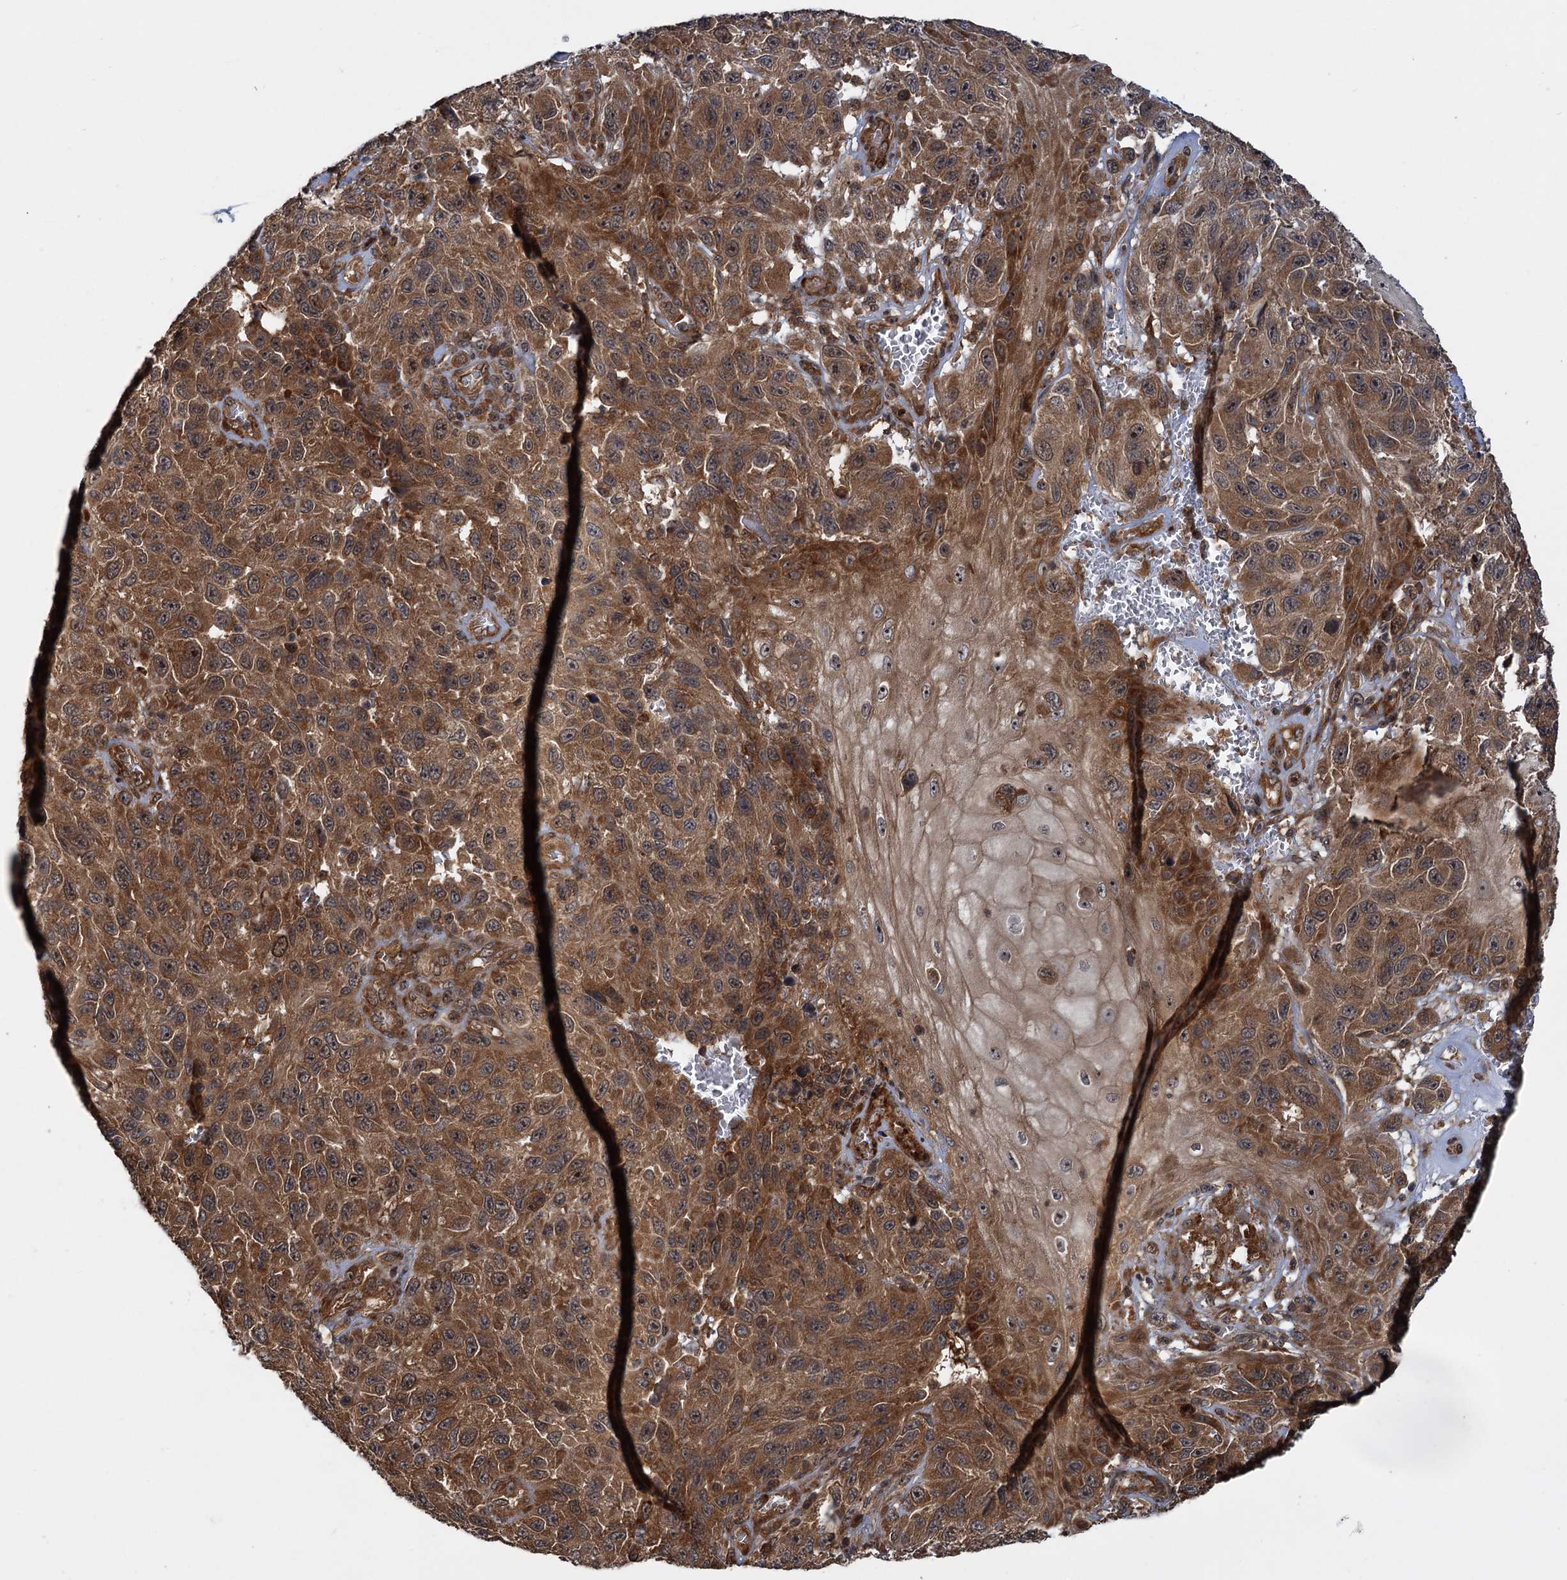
{"staining": {"intensity": "strong", "quantity": ">75%", "location": "cytoplasmic/membranous"}, "tissue": "melanoma", "cell_type": "Tumor cells", "image_type": "cancer", "snomed": [{"axis": "morphology", "description": "Normal tissue, NOS"}, {"axis": "morphology", "description": "Malignant melanoma, NOS"}, {"axis": "topography", "description": "Skin"}], "caption": "Malignant melanoma tissue shows strong cytoplasmic/membranous positivity in about >75% of tumor cells", "gene": "KANSL2", "patient": {"sex": "female", "age": 96}}